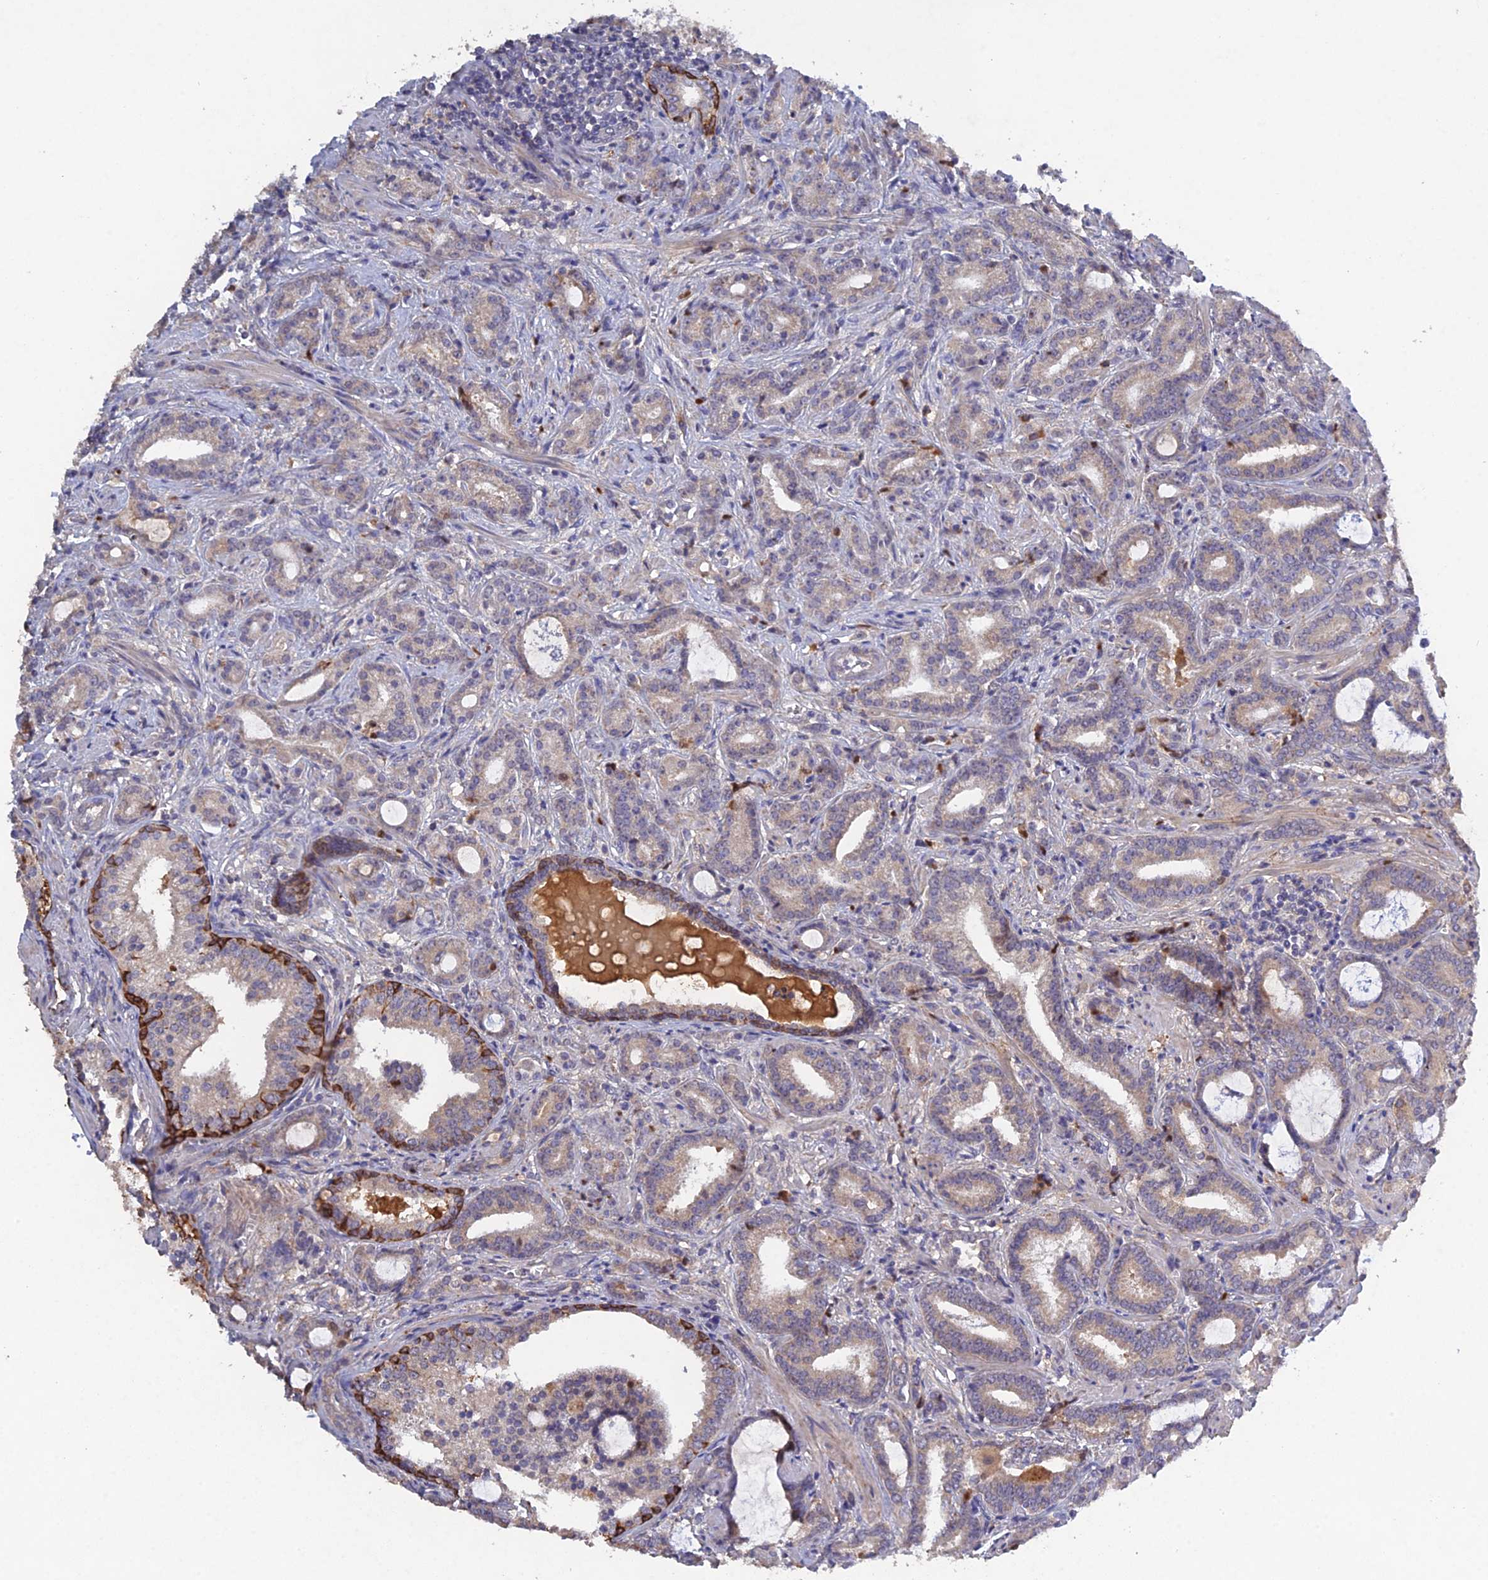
{"staining": {"intensity": "weak", "quantity": "<25%", "location": "cytoplasmic/membranous"}, "tissue": "prostate cancer", "cell_type": "Tumor cells", "image_type": "cancer", "snomed": [{"axis": "morphology", "description": "Adenocarcinoma, High grade"}, {"axis": "topography", "description": "Prostate and seminal vesicle, NOS"}], "caption": "The immunohistochemistry histopathology image has no significant positivity in tumor cells of prostate adenocarcinoma (high-grade) tissue.", "gene": "SLC39A13", "patient": {"sex": "male", "age": 67}}